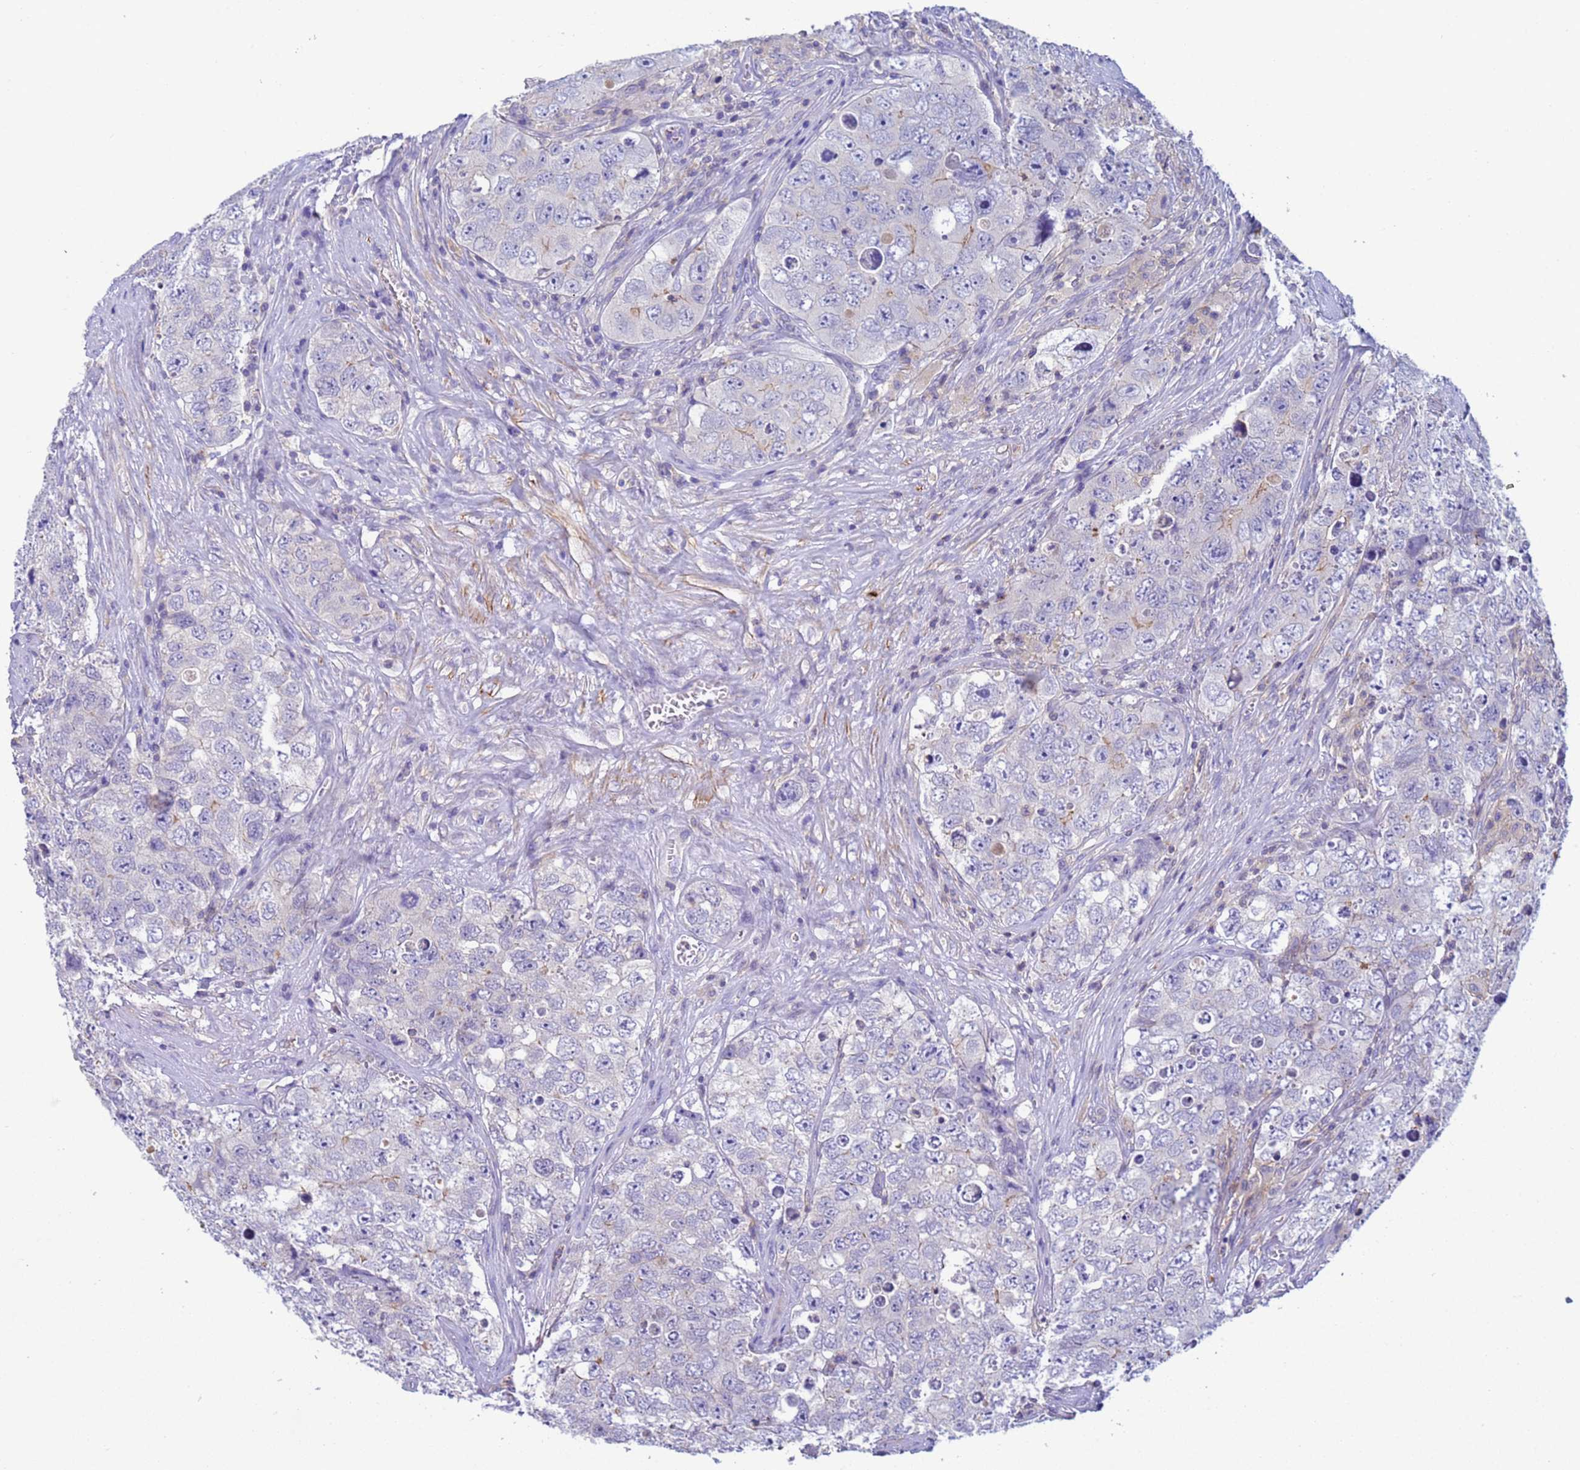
{"staining": {"intensity": "negative", "quantity": "none", "location": "none"}, "tissue": "testis cancer", "cell_type": "Tumor cells", "image_type": "cancer", "snomed": [{"axis": "morphology", "description": "Seminoma, NOS"}, {"axis": "morphology", "description": "Carcinoma, Embryonal, NOS"}, {"axis": "topography", "description": "Testis"}], "caption": "This photomicrograph is of testis cancer stained with immunohistochemistry (IHC) to label a protein in brown with the nuclei are counter-stained blue. There is no staining in tumor cells. Brightfield microscopy of IHC stained with DAB (brown) and hematoxylin (blue), captured at high magnification.", "gene": "KLHL13", "patient": {"sex": "male", "age": 43}}